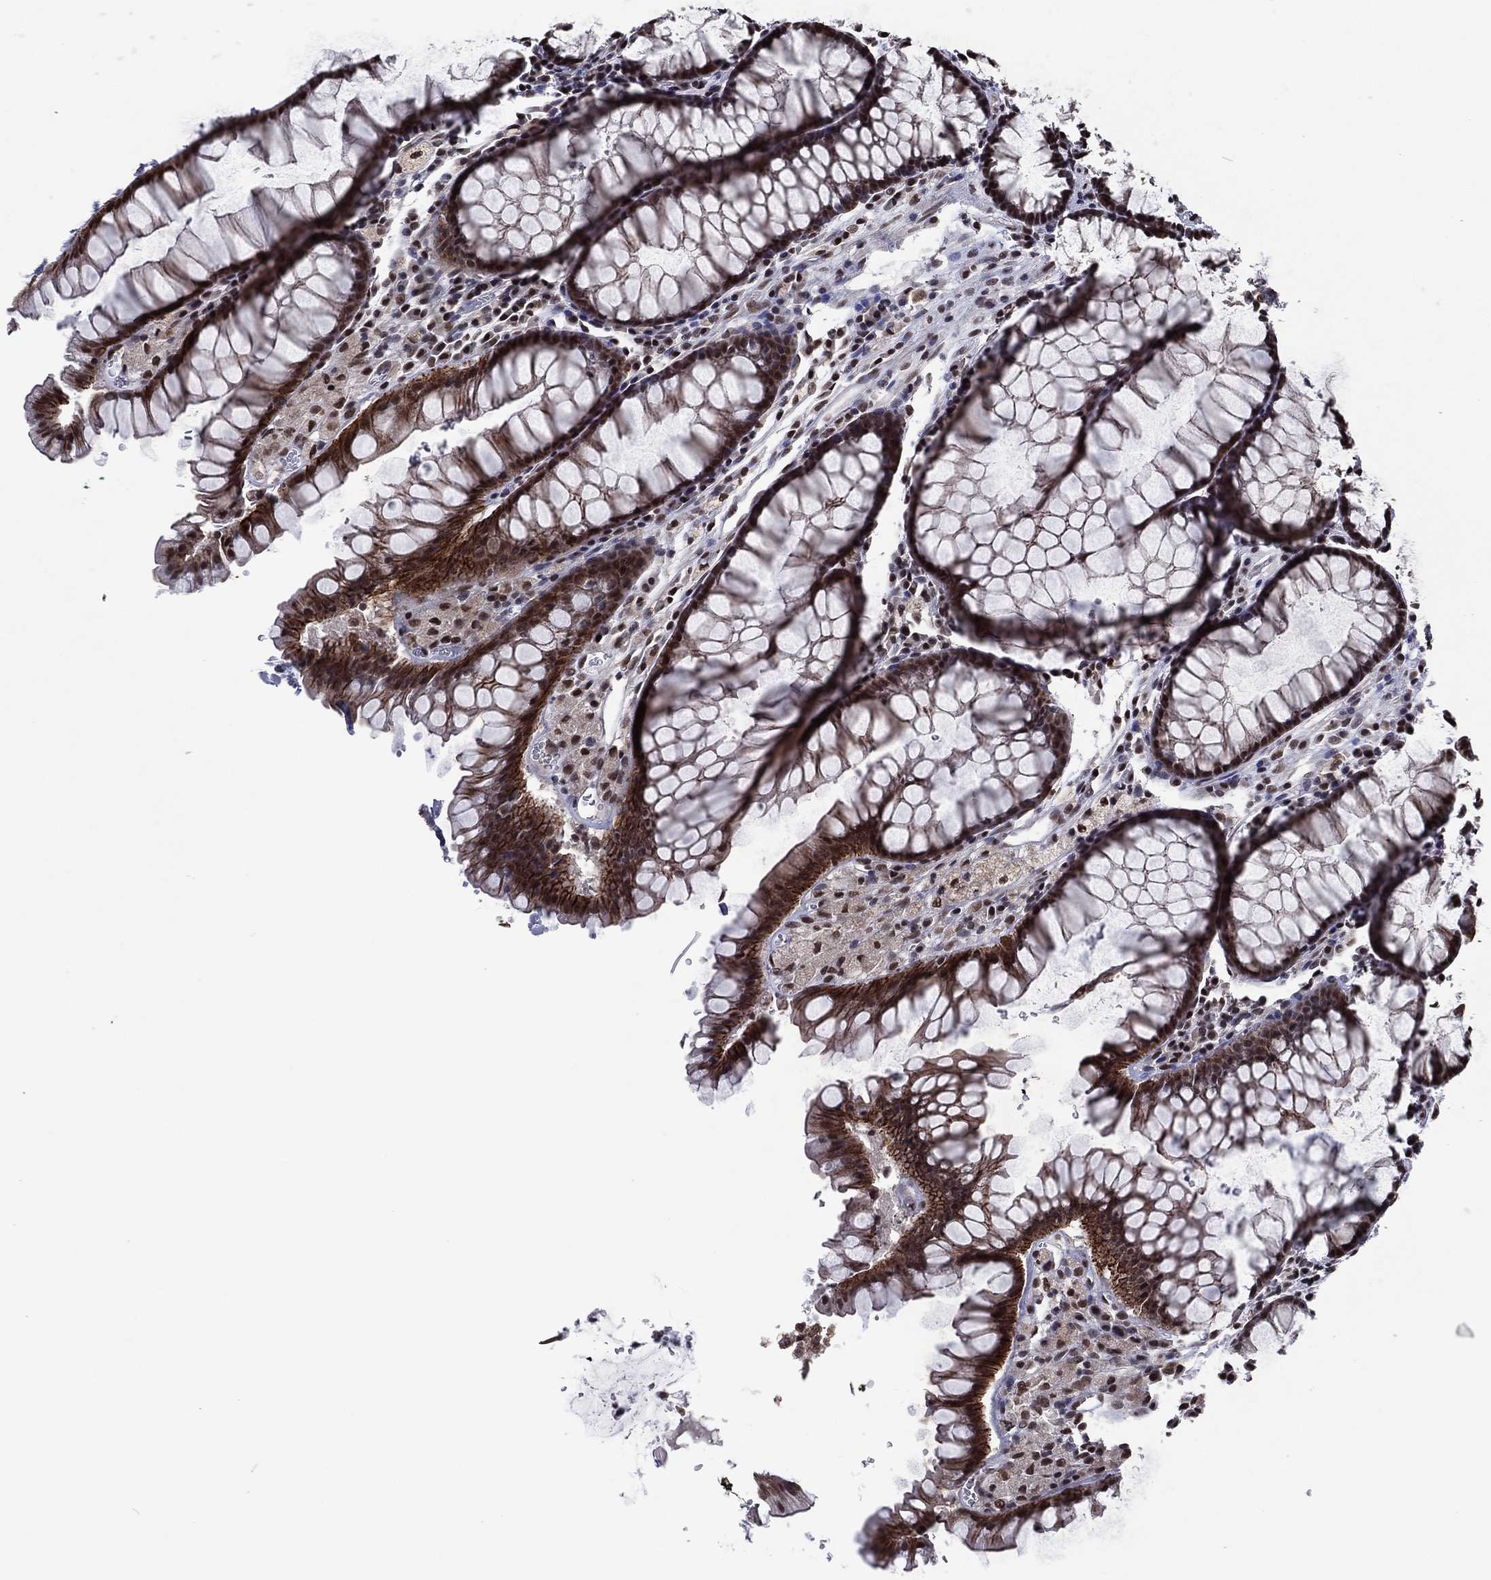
{"staining": {"intensity": "moderate", "quantity": ">75%", "location": "cytoplasmic/membranous,nuclear"}, "tissue": "rectum", "cell_type": "Glandular cells", "image_type": "normal", "snomed": [{"axis": "morphology", "description": "Normal tissue, NOS"}, {"axis": "topography", "description": "Rectum"}], "caption": "The histopathology image shows a brown stain indicating the presence of a protein in the cytoplasmic/membranous,nuclear of glandular cells in rectum. Nuclei are stained in blue.", "gene": "ZBTB42", "patient": {"sex": "female", "age": 68}}